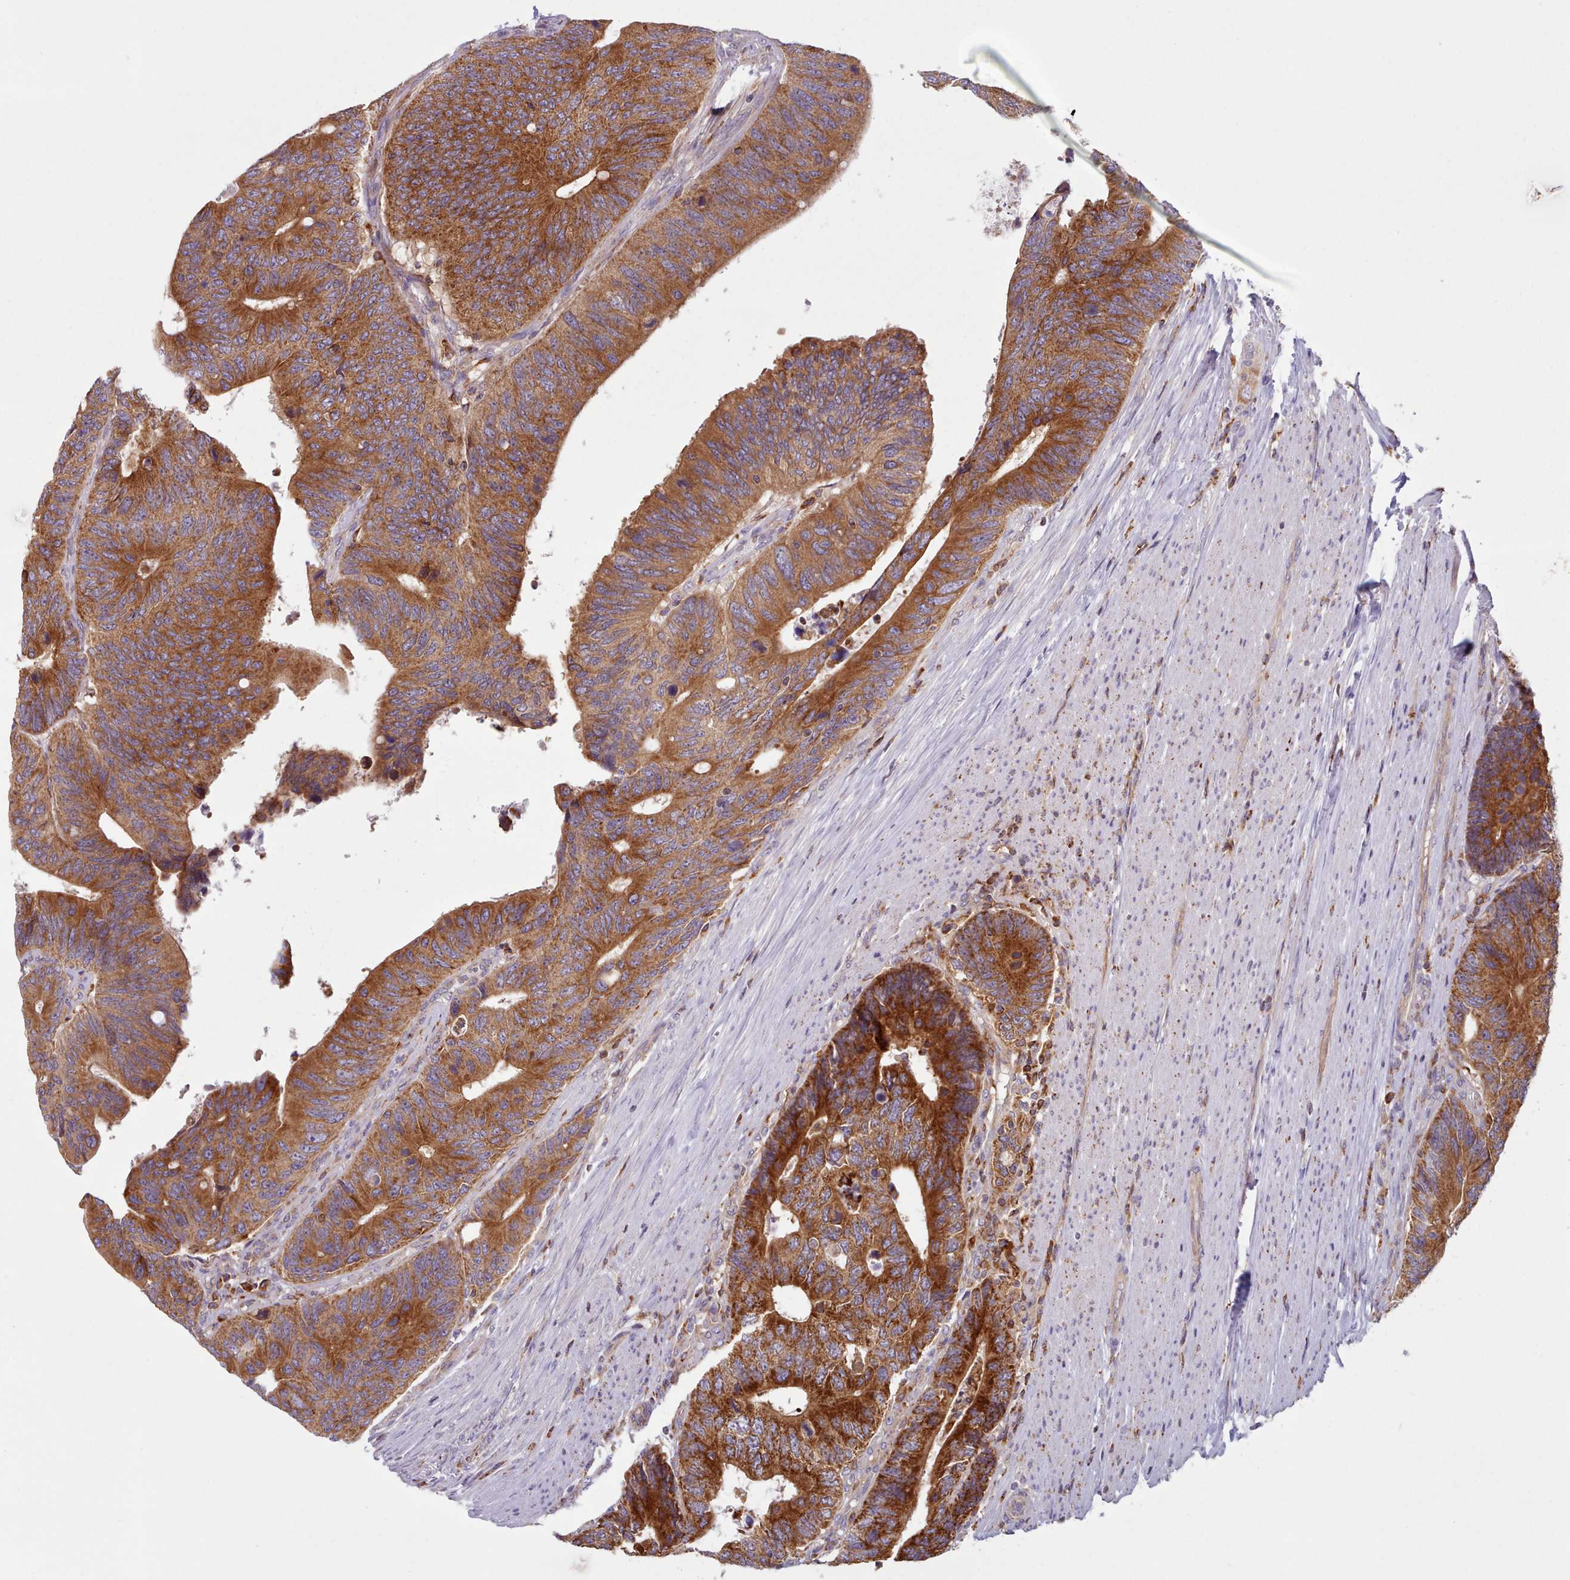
{"staining": {"intensity": "strong", "quantity": ">75%", "location": "cytoplasmic/membranous"}, "tissue": "colorectal cancer", "cell_type": "Tumor cells", "image_type": "cancer", "snomed": [{"axis": "morphology", "description": "Adenocarcinoma, NOS"}, {"axis": "topography", "description": "Colon"}], "caption": "Immunohistochemical staining of human colorectal adenocarcinoma displays high levels of strong cytoplasmic/membranous expression in approximately >75% of tumor cells.", "gene": "CRYBG1", "patient": {"sex": "male", "age": 87}}